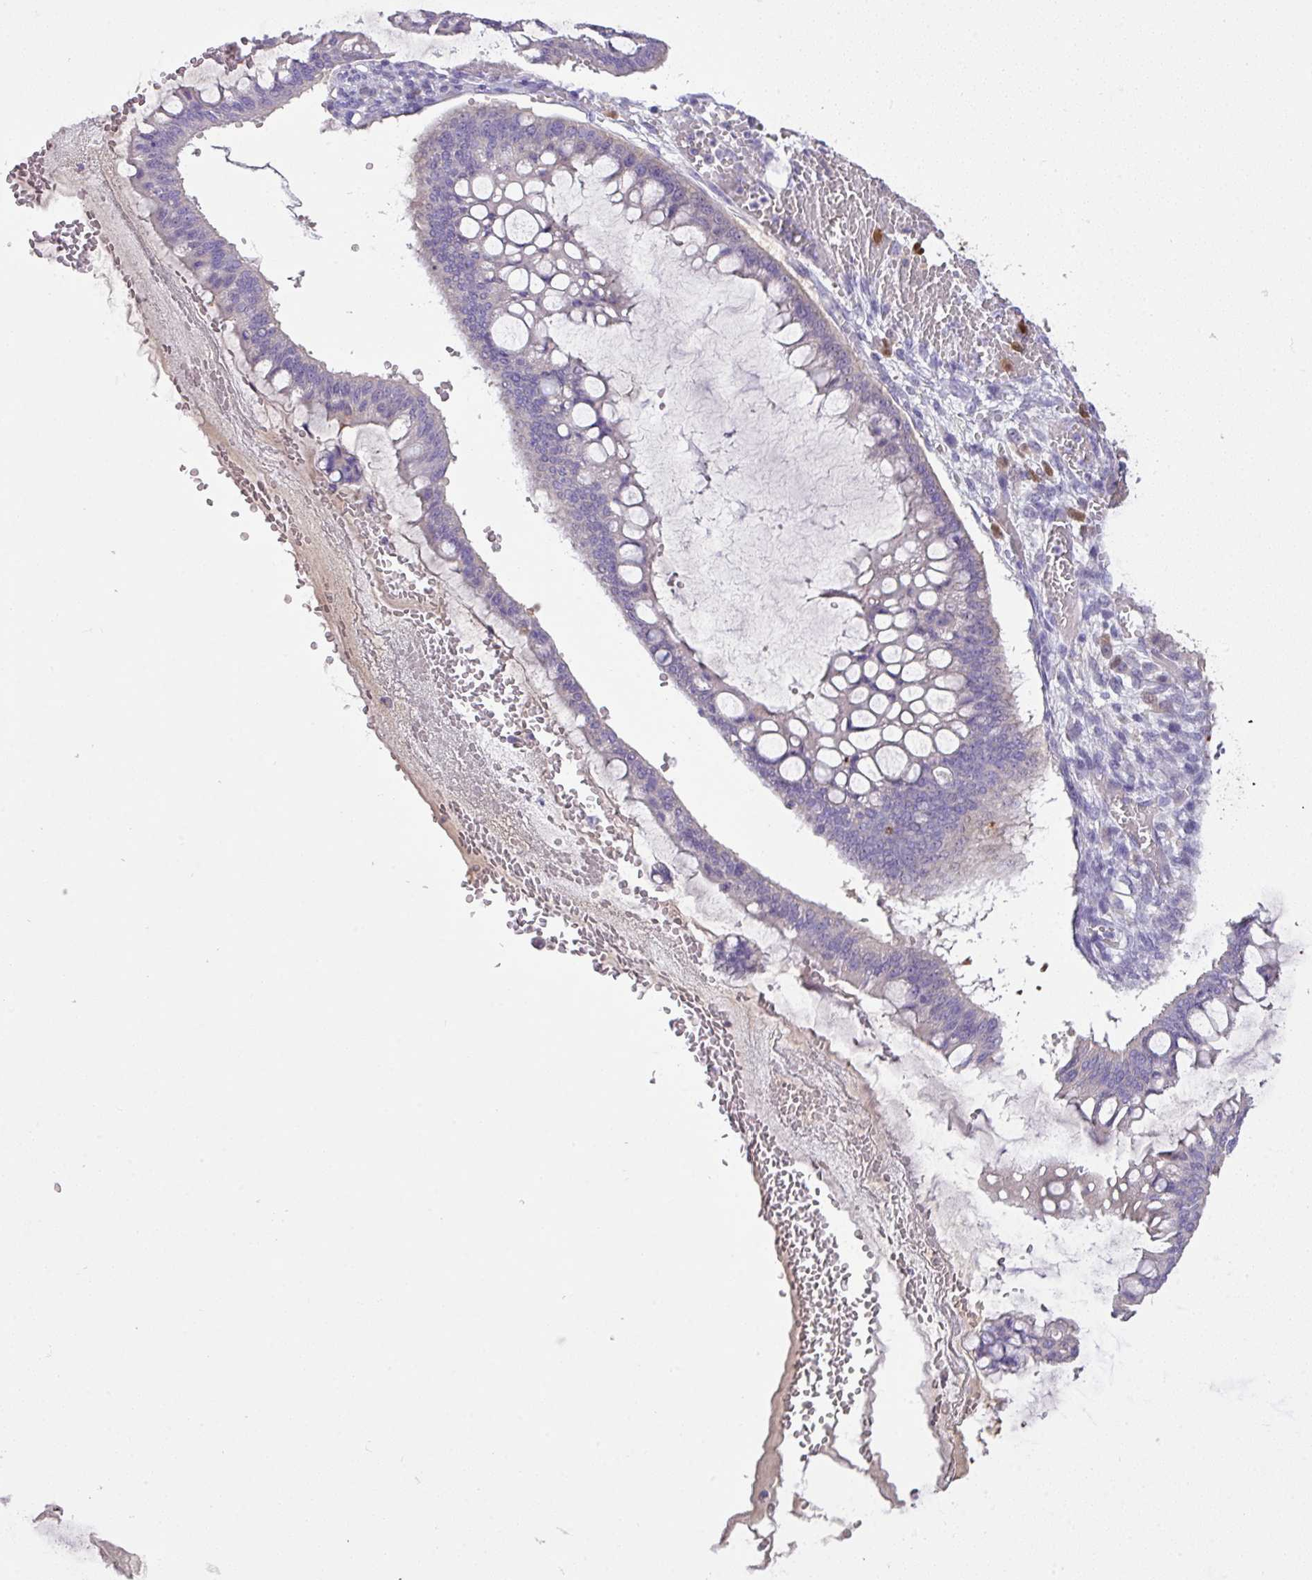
{"staining": {"intensity": "negative", "quantity": "none", "location": "none"}, "tissue": "ovarian cancer", "cell_type": "Tumor cells", "image_type": "cancer", "snomed": [{"axis": "morphology", "description": "Cystadenocarcinoma, mucinous, NOS"}, {"axis": "topography", "description": "Ovary"}], "caption": "Tumor cells show no significant protein expression in ovarian cancer.", "gene": "OR6C6", "patient": {"sex": "female", "age": 73}}